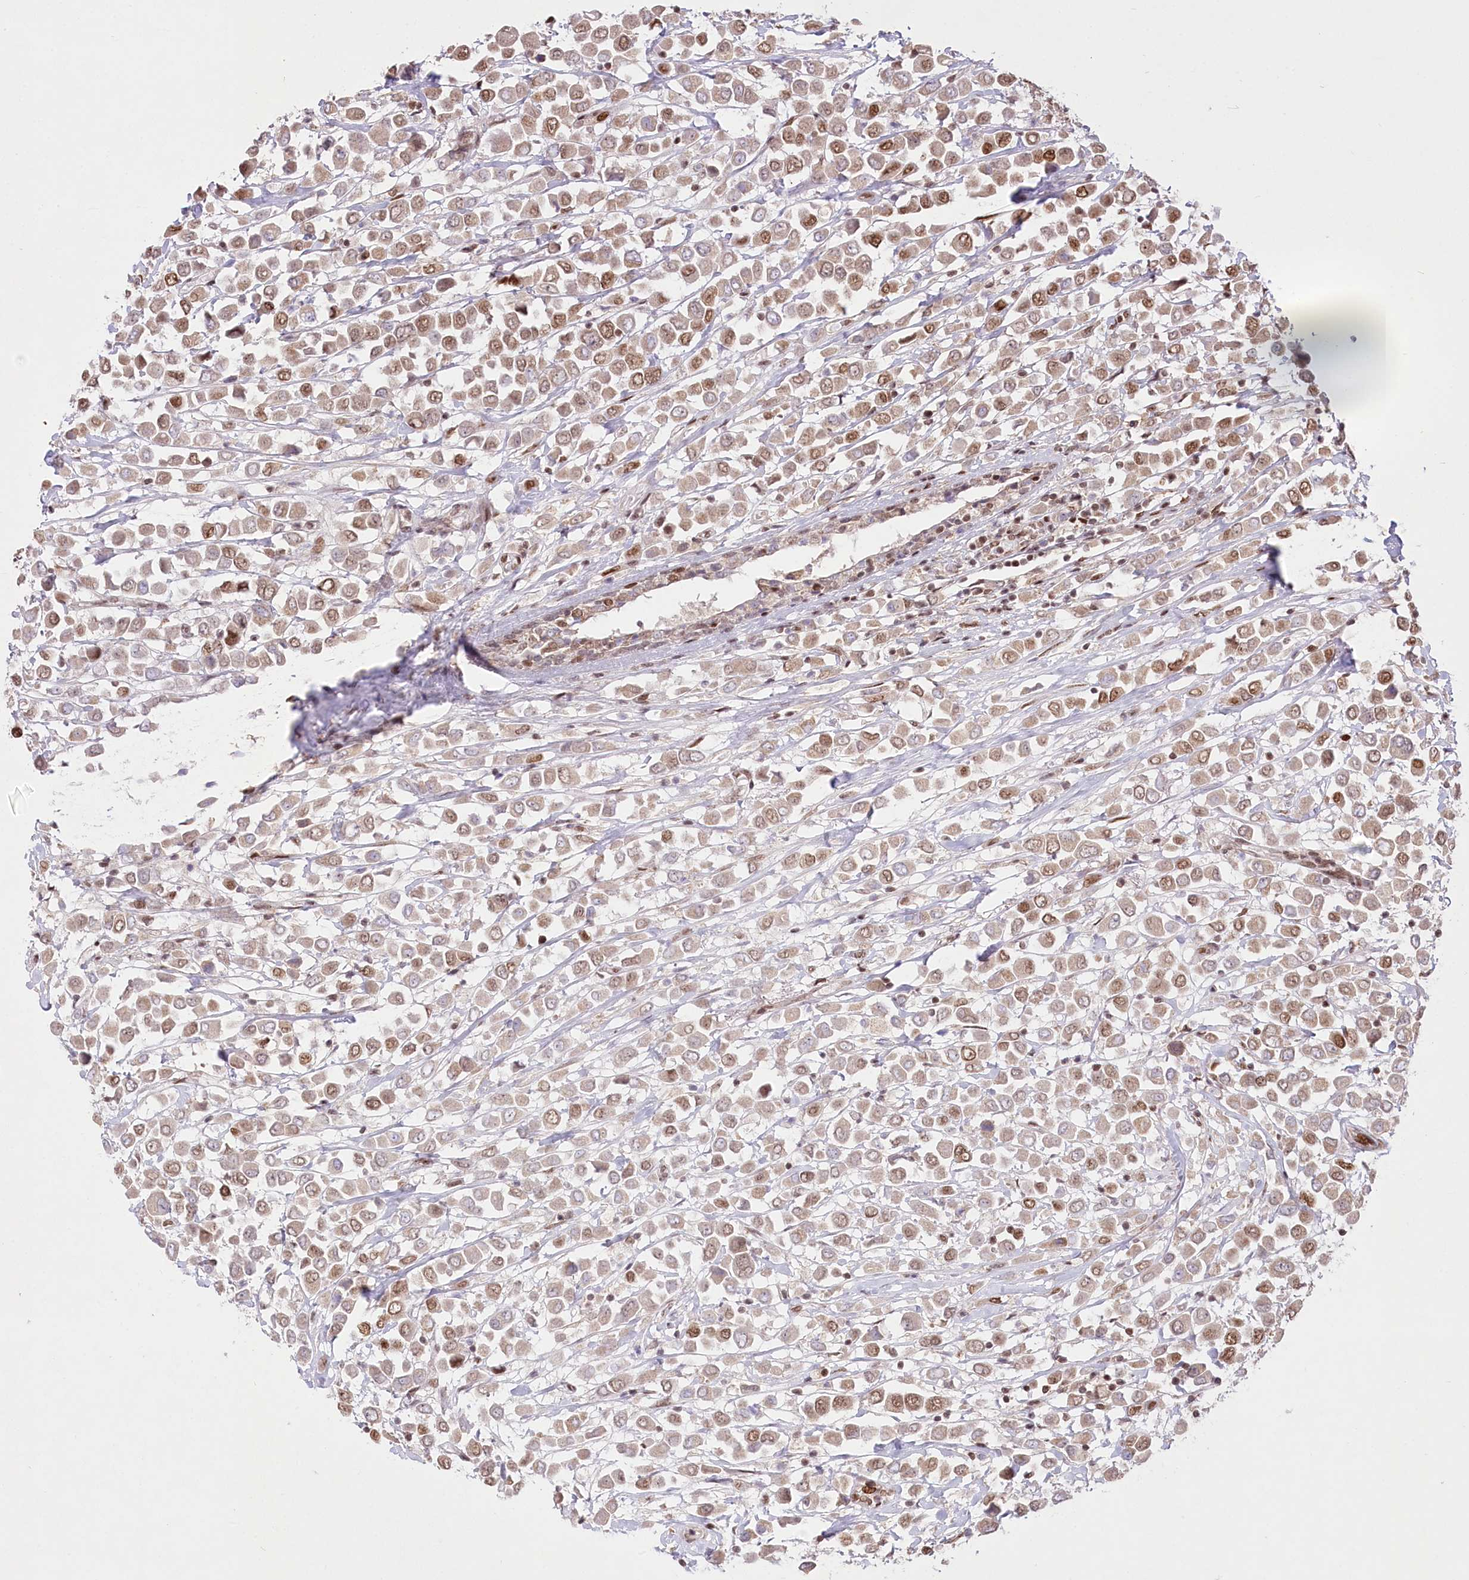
{"staining": {"intensity": "moderate", "quantity": ">75%", "location": "cytoplasmic/membranous,nuclear"}, "tissue": "breast cancer", "cell_type": "Tumor cells", "image_type": "cancer", "snomed": [{"axis": "morphology", "description": "Duct carcinoma"}, {"axis": "topography", "description": "Breast"}], "caption": "This is a micrograph of immunohistochemistry (IHC) staining of breast cancer (infiltrating ductal carcinoma), which shows moderate positivity in the cytoplasmic/membranous and nuclear of tumor cells.", "gene": "PYURF", "patient": {"sex": "female", "age": 61}}